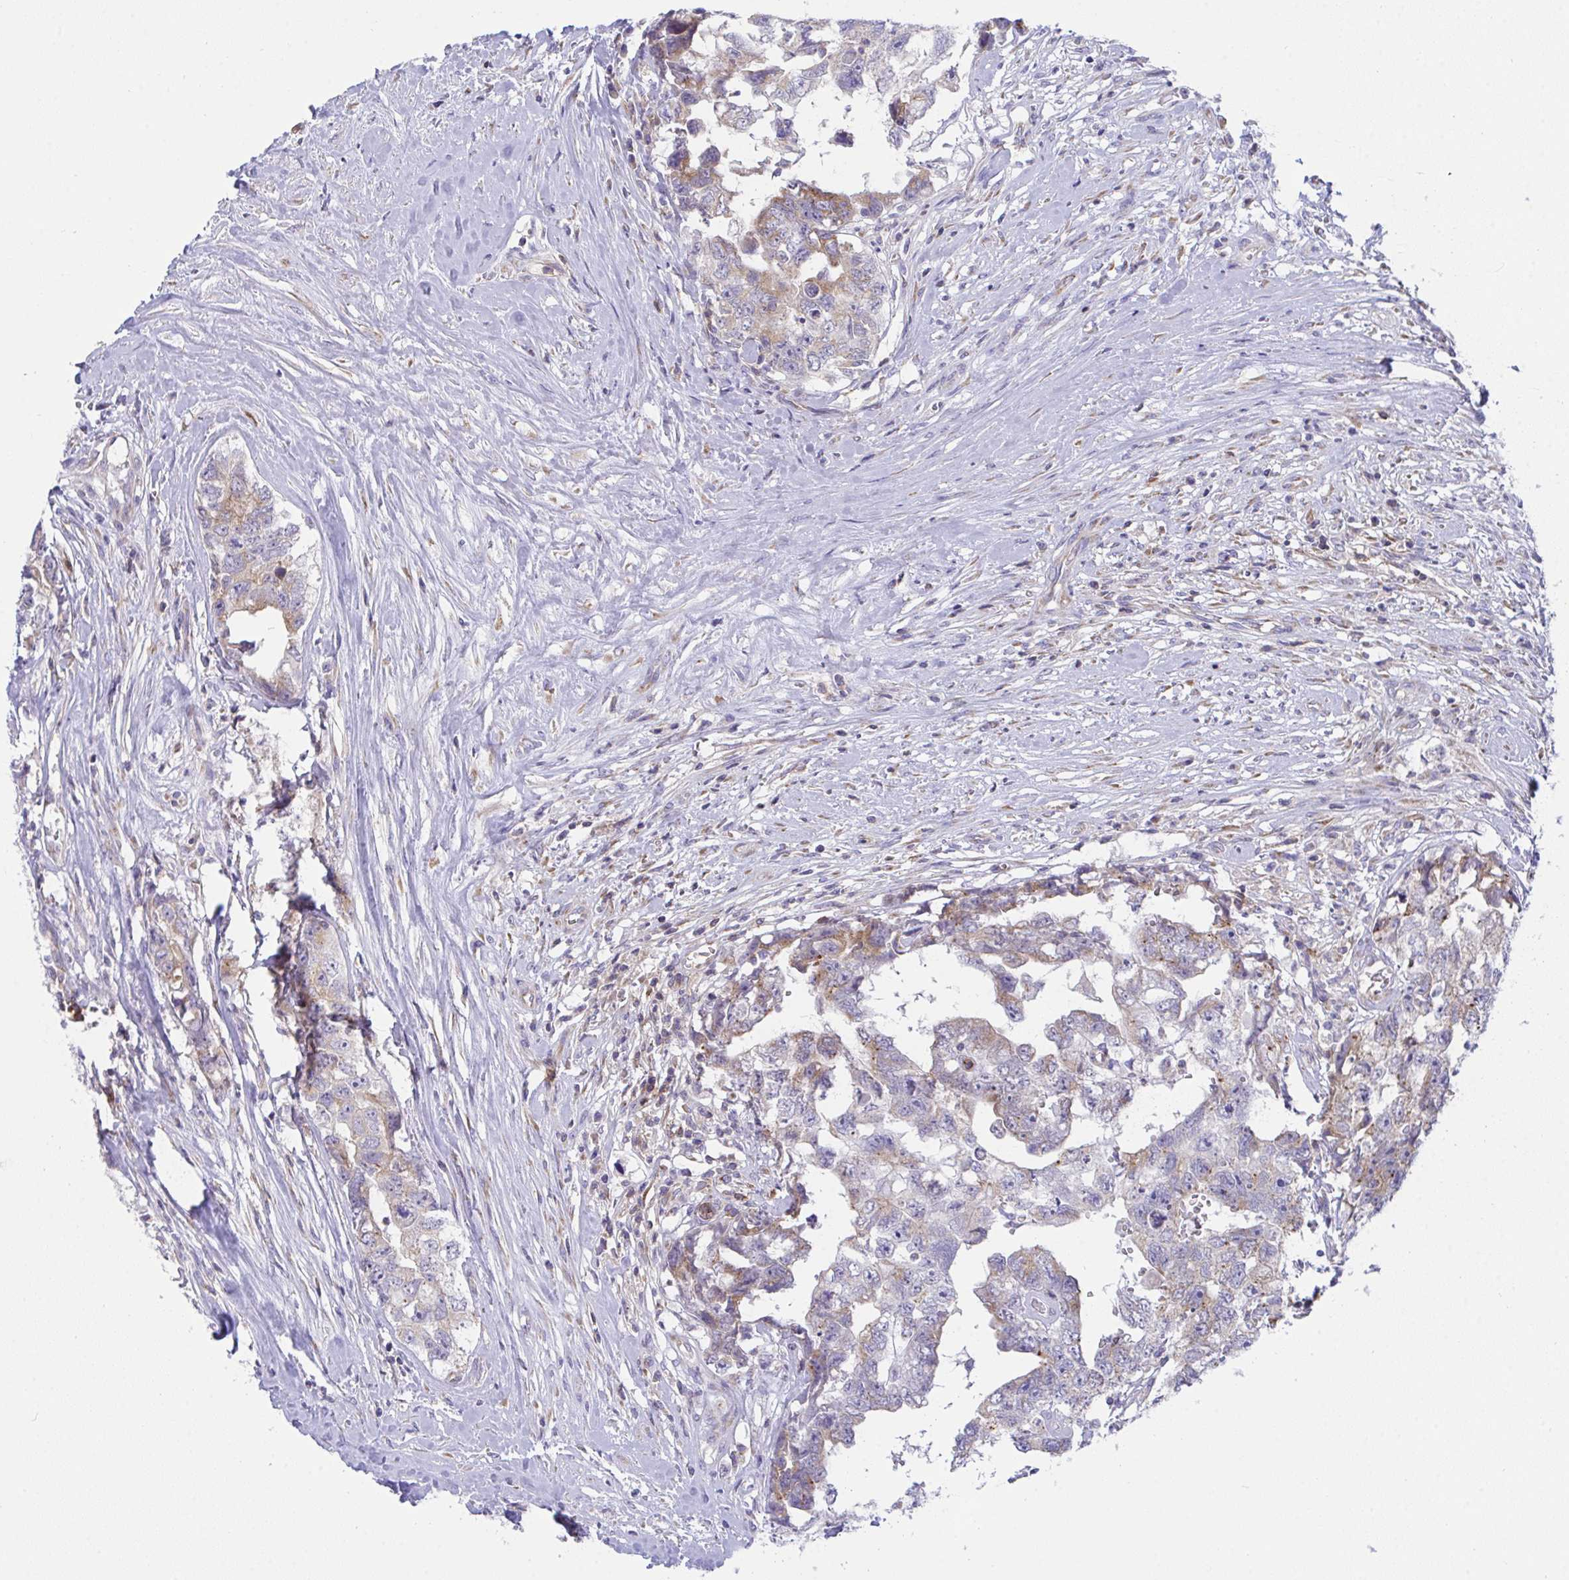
{"staining": {"intensity": "moderate", "quantity": "25%-75%", "location": "cytoplasmic/membranous"}, "tissue": "testis cancer", "cell_type": "Tumor cells", "image_type": "cancer", "snomed": [{"axis": "morphology", "description": "Carcinoma, Embryonal, NOS"}, {"axis": "topography", "description": "Testis"}], "caption": "DAB immunohistochemical staining of embryonal carcinoma (testis) demonstrates moderate cytoplasmic/membranous protein positivity in approximately 25%-75% of tumor cells. (IHC, brightfield microscopy, high magnification).", "gene": "MIA3", "patient": {"sex": "male", "age": 22}}